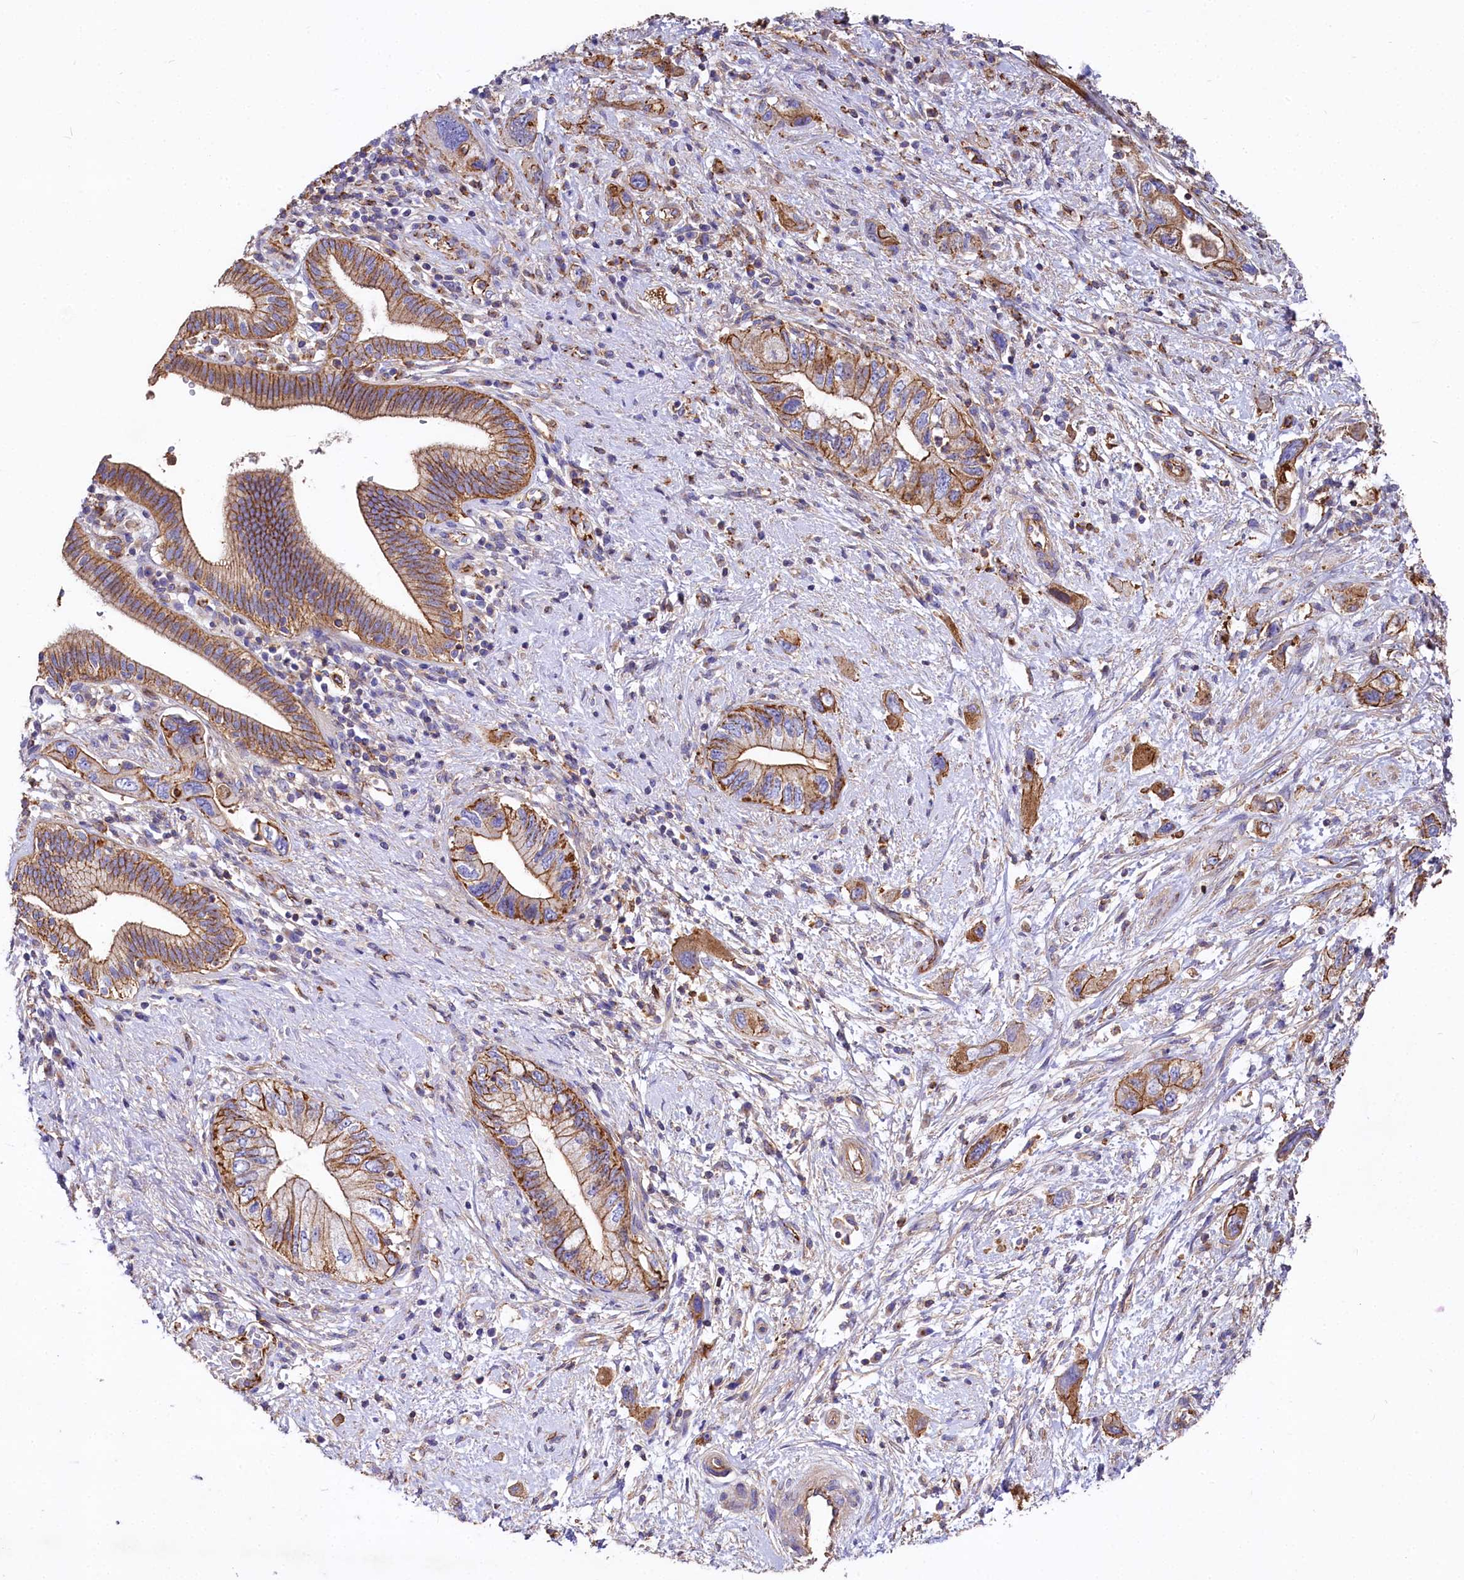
{"staining": {"intensity": "moderate", "quantity": ">75%", "location": "cytoplasmic/membranous"}, "tissue": "pancreatic cancer", "cell_type": "Tumor cells", "image_type": "cancer", "snomed": [{"axis": "morphology", "description": "Adenocarcinoma, NOS"}, {"axis": "topography", "description": "Pancreas"}], "caption": "Protein staining reveals moderate cytoplasmic/membranous expression in about >75% of tumor cells in pancreatic cancer (adenocarcinoma). (DAB (3,3'-diaminobenzidine) IHC with brightfield microscopy, high magnification).", "gene": "FCHSD2", "patient": {"sex": "female", "age": 73}}